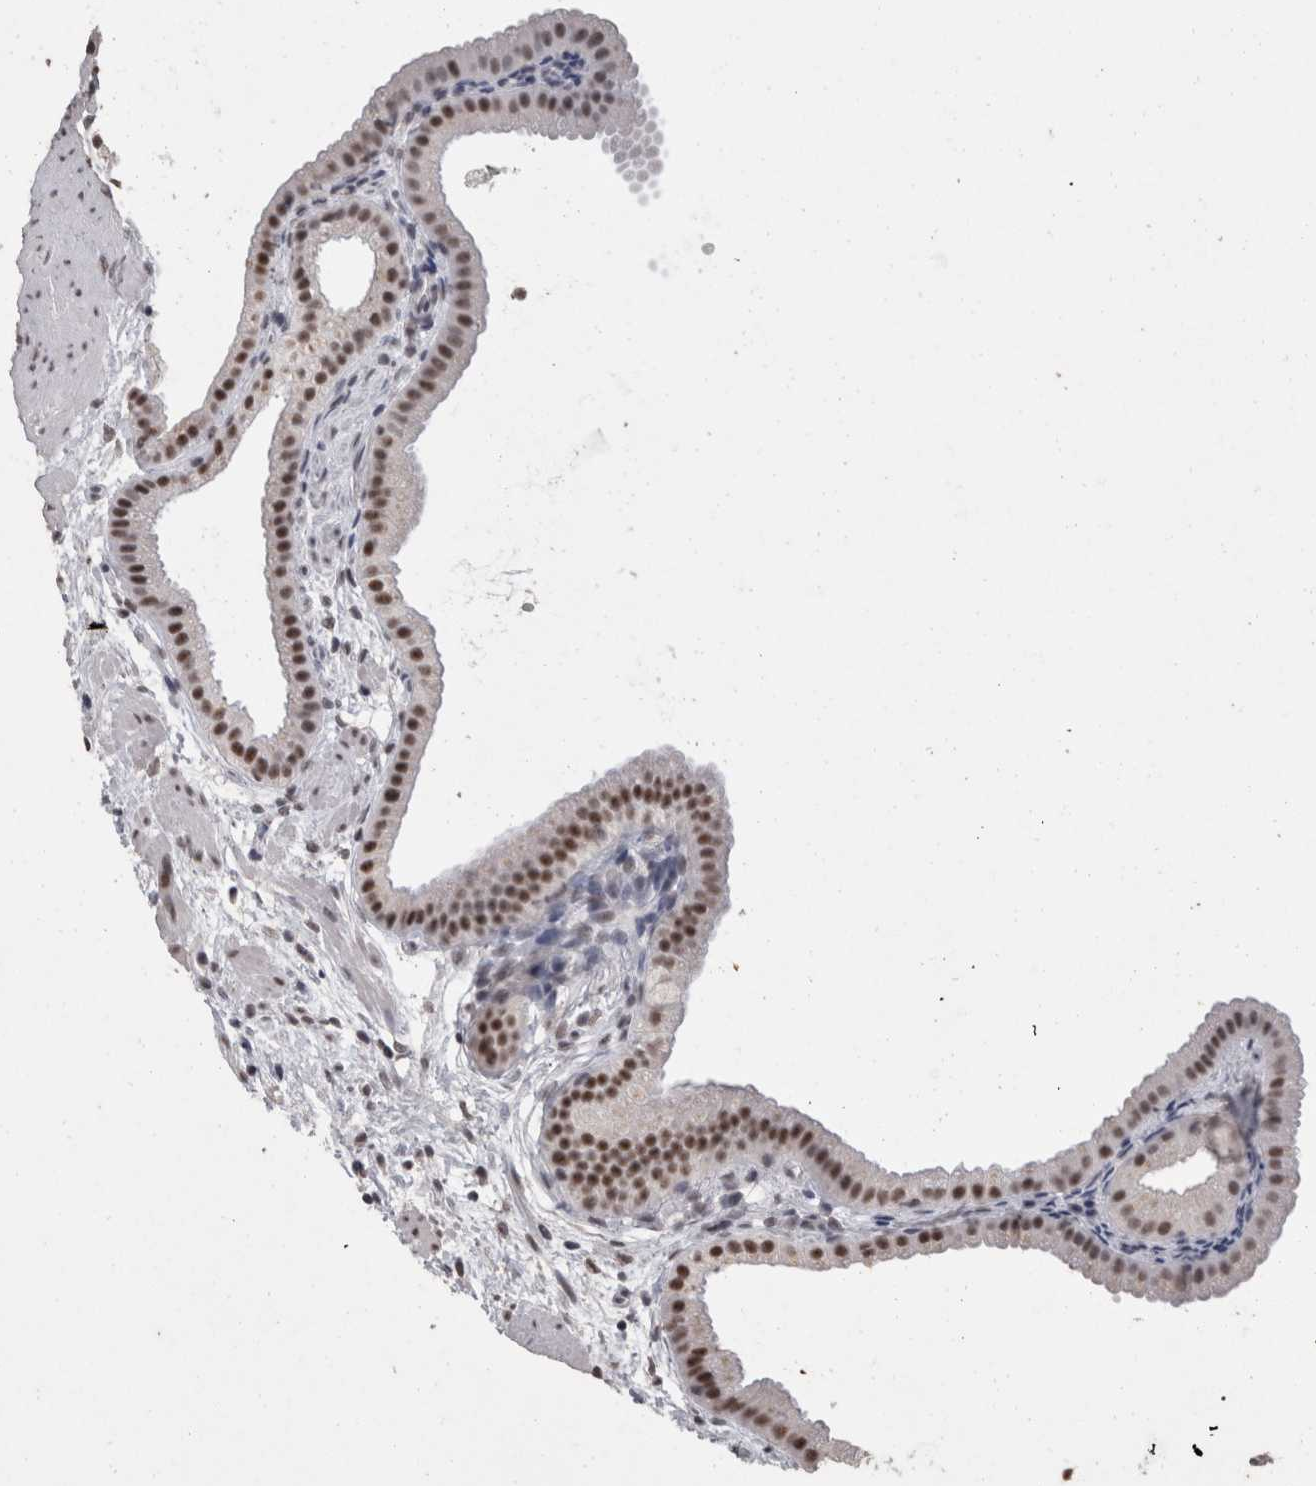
{"staining": {"intensity": "moderate", "quantity": "25%-75%", "location": "nuclear"}, "tissue": "gallbladder", "cell_type": "Glandular cells", "image_type": "normal", "snomed": [{"axis": "morphology", "description": "Normal tissue, NOS"}, {"axis": "topography", "description": "Gallbladder"}], "caption": "A histopathology image showing moderate nuclear staining in approximately 25%-75% of glandular cells in normal gallbladder, as visualized by brown immunohistochemical staining.", "gene": "DDX17", "patient": {"sex": "female", "age": 64}}